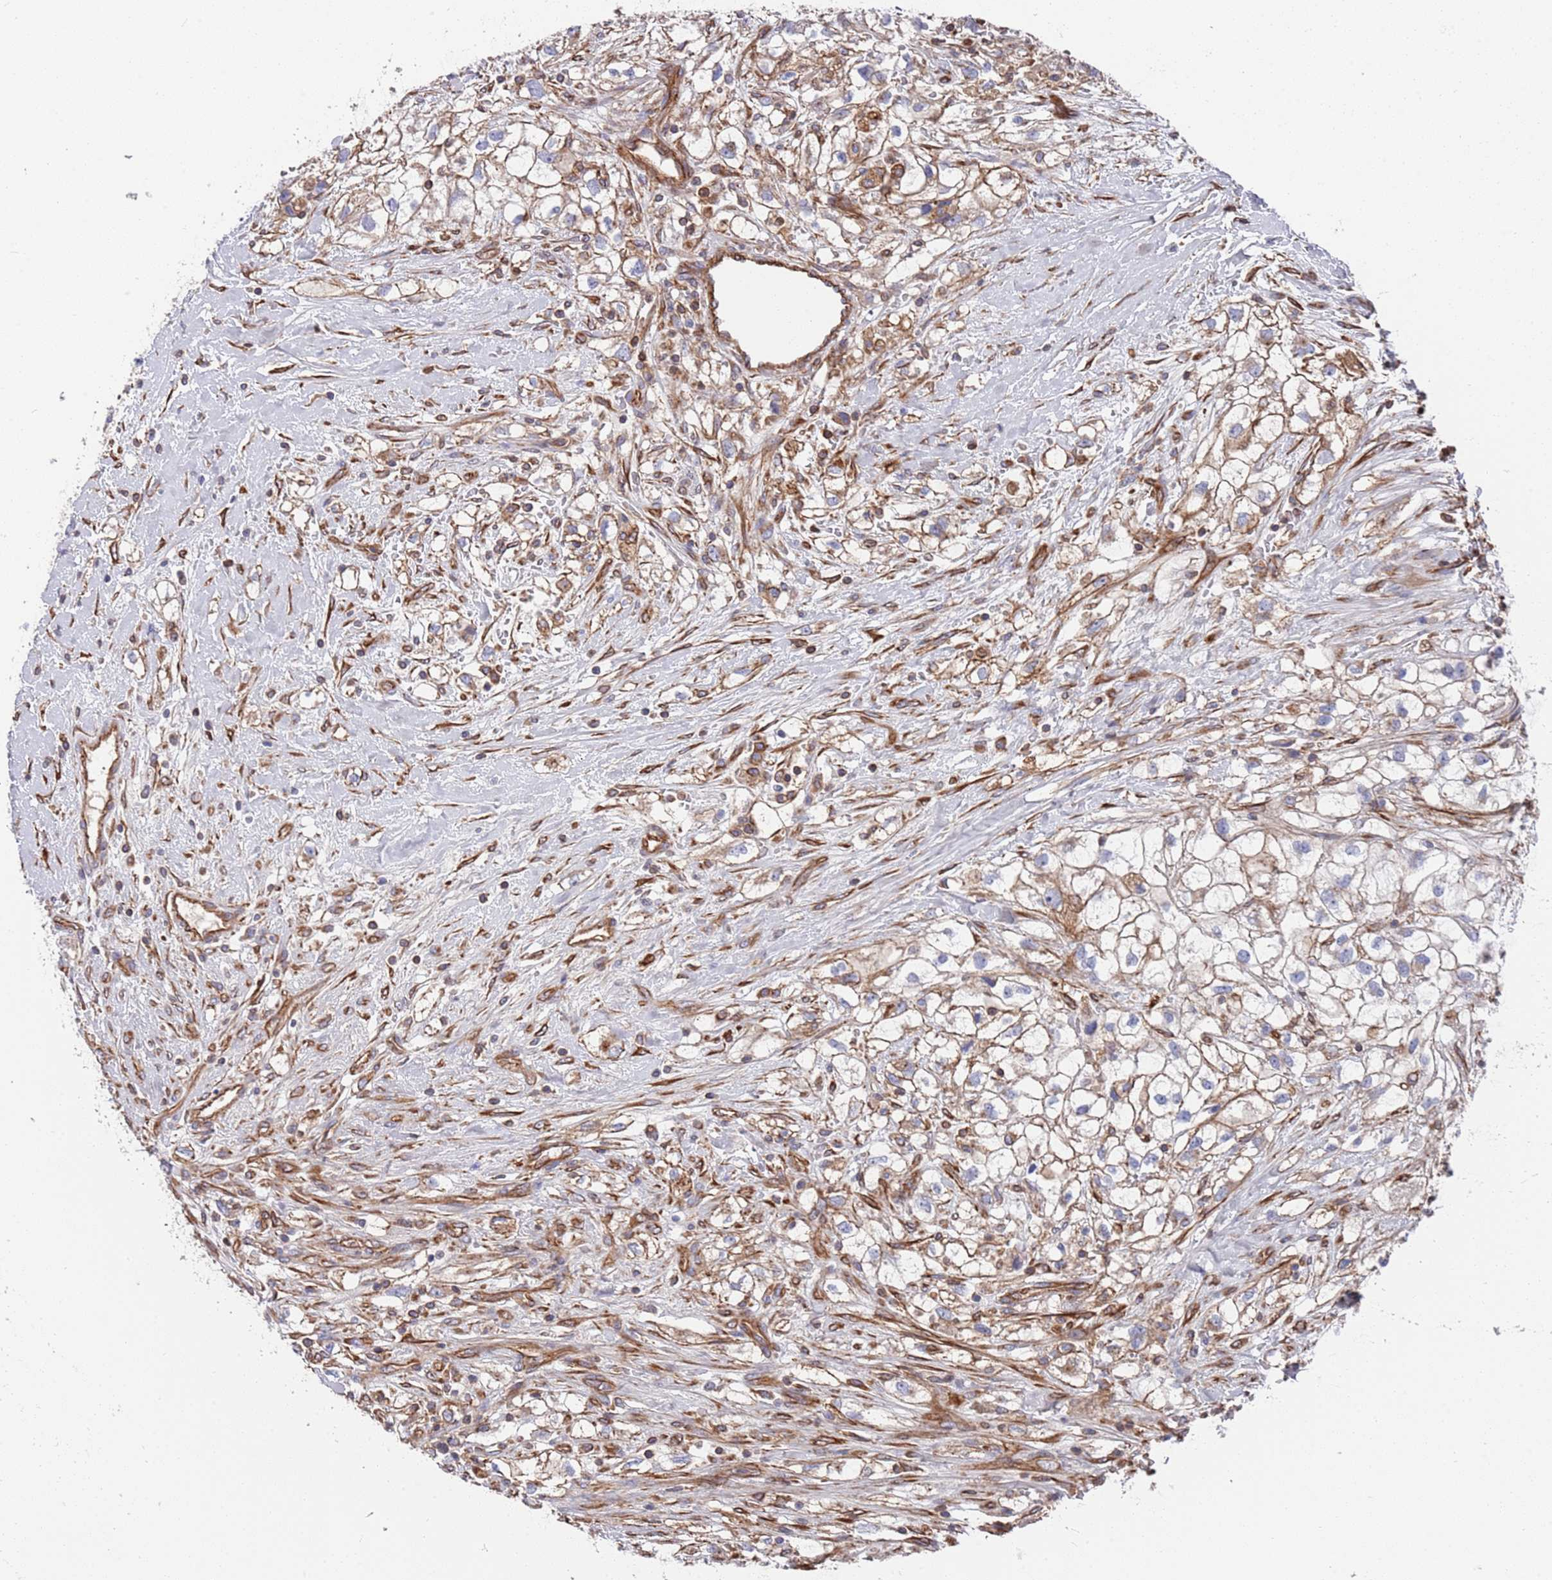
{"staining": {"intensity": "weak", "quantity": "25%-75%", "location": "cytoplasmic/membranous"}, "tissue": "renal cancer", "cell_type": "Tumor cells", "image_type": "cancer", "snomed": [{"axis": "morphology", "description": "Adenocarcinoma, NOS"}, {"axis": "topography", "description": "Kidney"}], "caption": "High-magnification brightfield microscopy of renal adenocarcinoma stained with DAB (brown) and counterstained with hematoxylin (blue). tumor cells exhibit weak cytoplasmic/membranous staining is seen in about25%-75% of cells.", "gene": "JAKMIP2", "patient": {"sex": "male", "age": 59}}